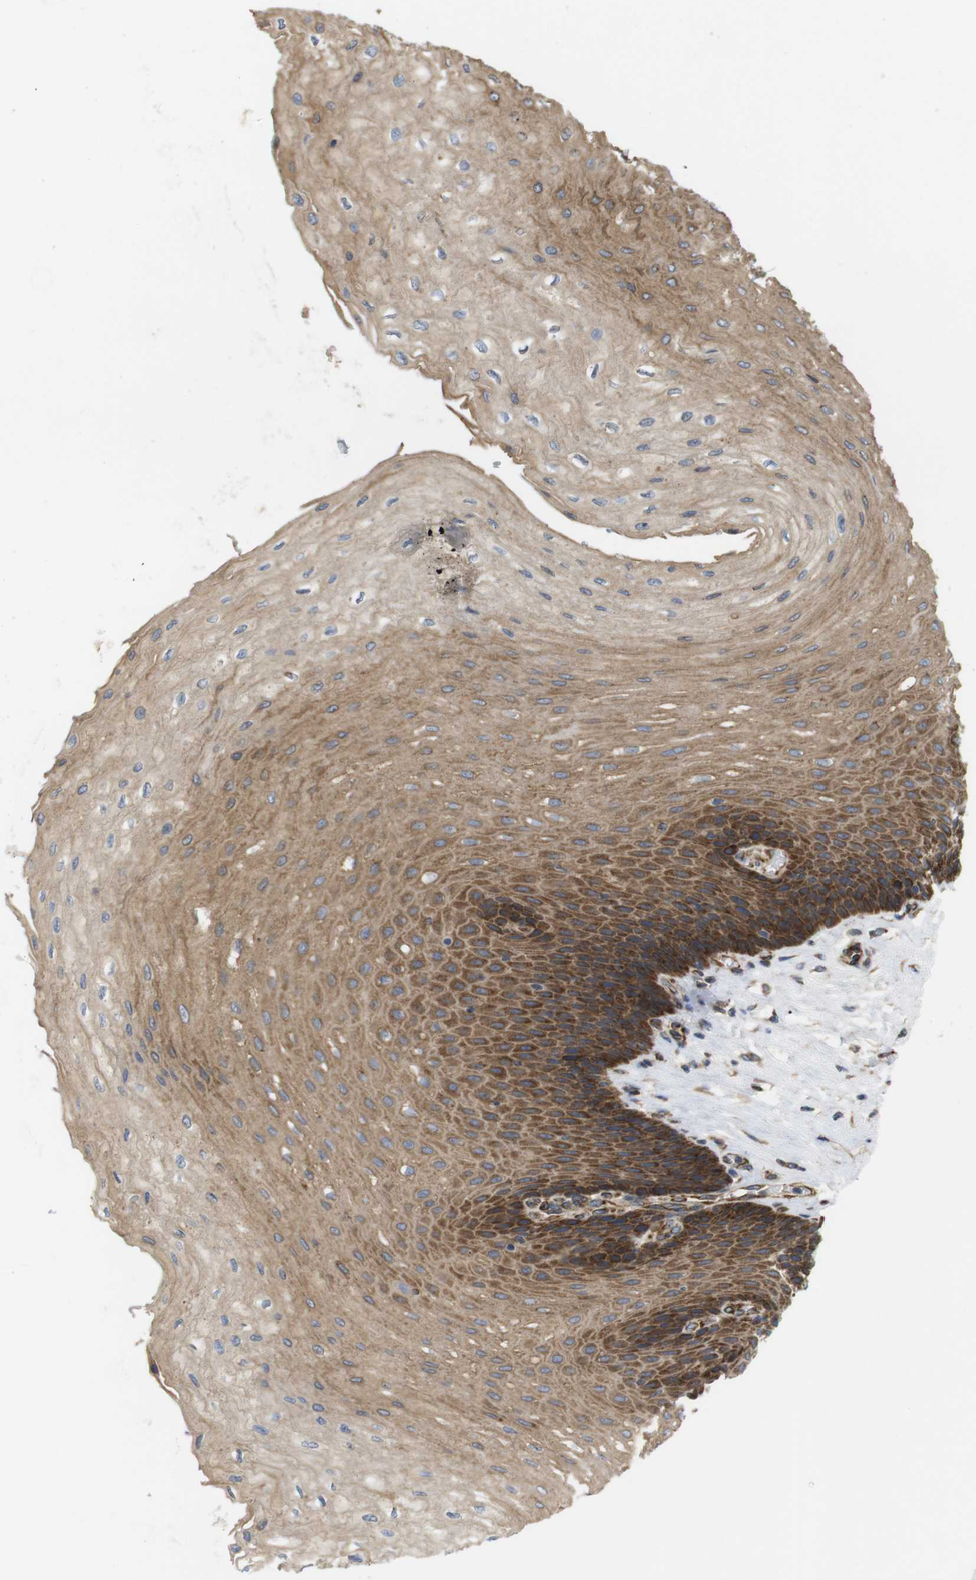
{"staining": {"intensity": "moderate", "quantity": ">75%", "location": "cytoplasmic/membranous"}, "tissue": "esophagus", "cell_type": "Squamous epithelial cells", "image_type": "normal", "snomed": [{"axis": "morphology", "description": "Normal tissue, NOS"}, {"axis": "topography", "description": "Esophagus"}], "caption": "IHC of unremarkable human esophagus reveals medium levels of moderate cytoplasmic/membranous staining in about >75% of squamous epithelial cells. The staining was performed using DAB to visualize the protein expression in brown, while the nuclei were stained in blue with hematoxylin (Magnification: 20x).", "gene": "PCNX2", "patient": {"sex": "female", "age": 72}}